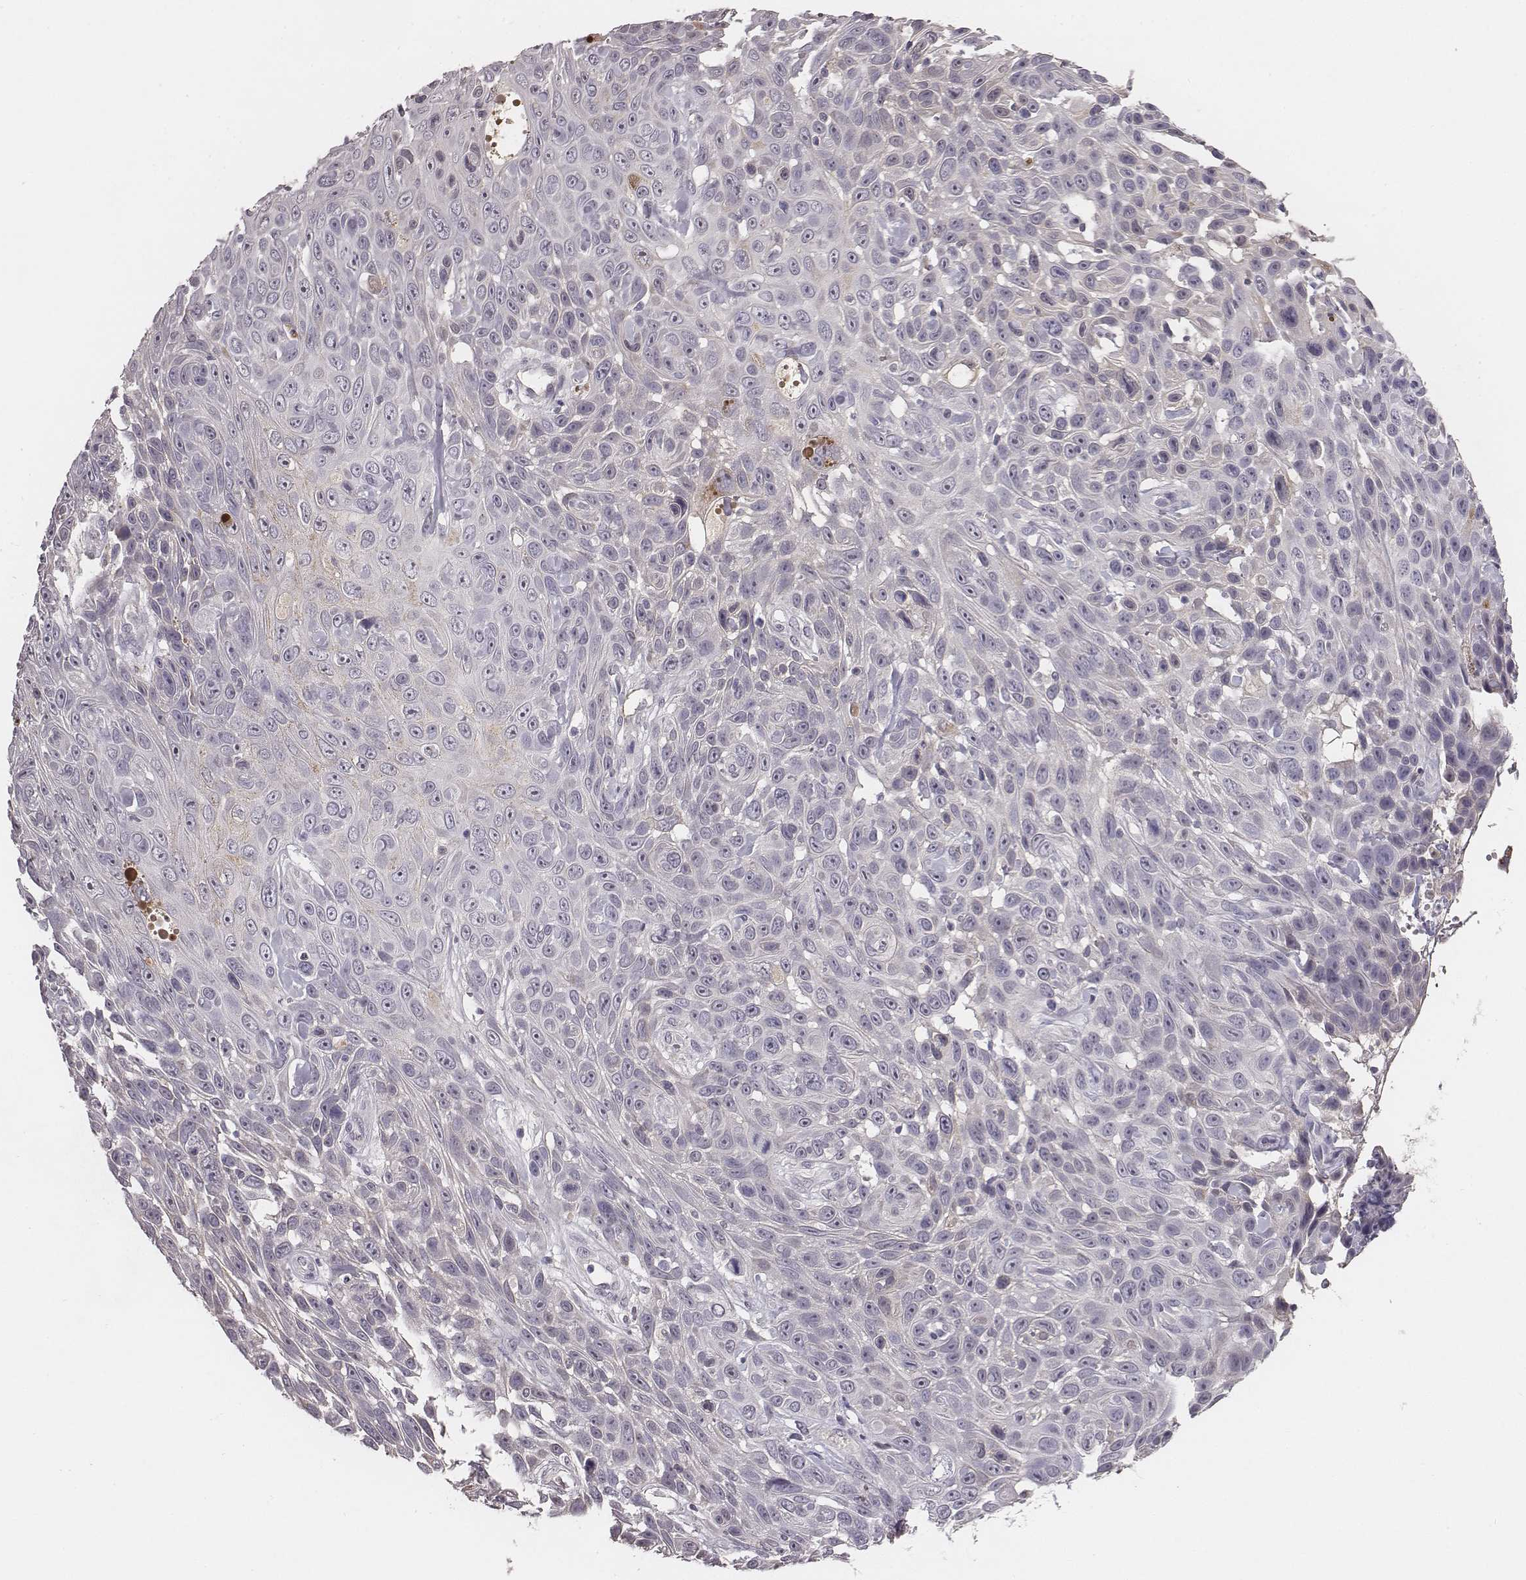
{"staining": {"intensity": "negative", "quantity": "none", "location": "none"}, "tissue": "skin cancer", "cell_type": "Tumor cells", "image_type": "cancer", "snomed": [{"axis": "morphology", "description": "Squamous cell carcinoma, NOS"}, {"axis": "topography", "description": "Skin"}], "caption": "Protein analysis of skin squamous cell carcinoma demonstrates no significant expression in tumor cells.", "gene": "SLC22A6", "patient": {"sex": "male", "age": 82}}